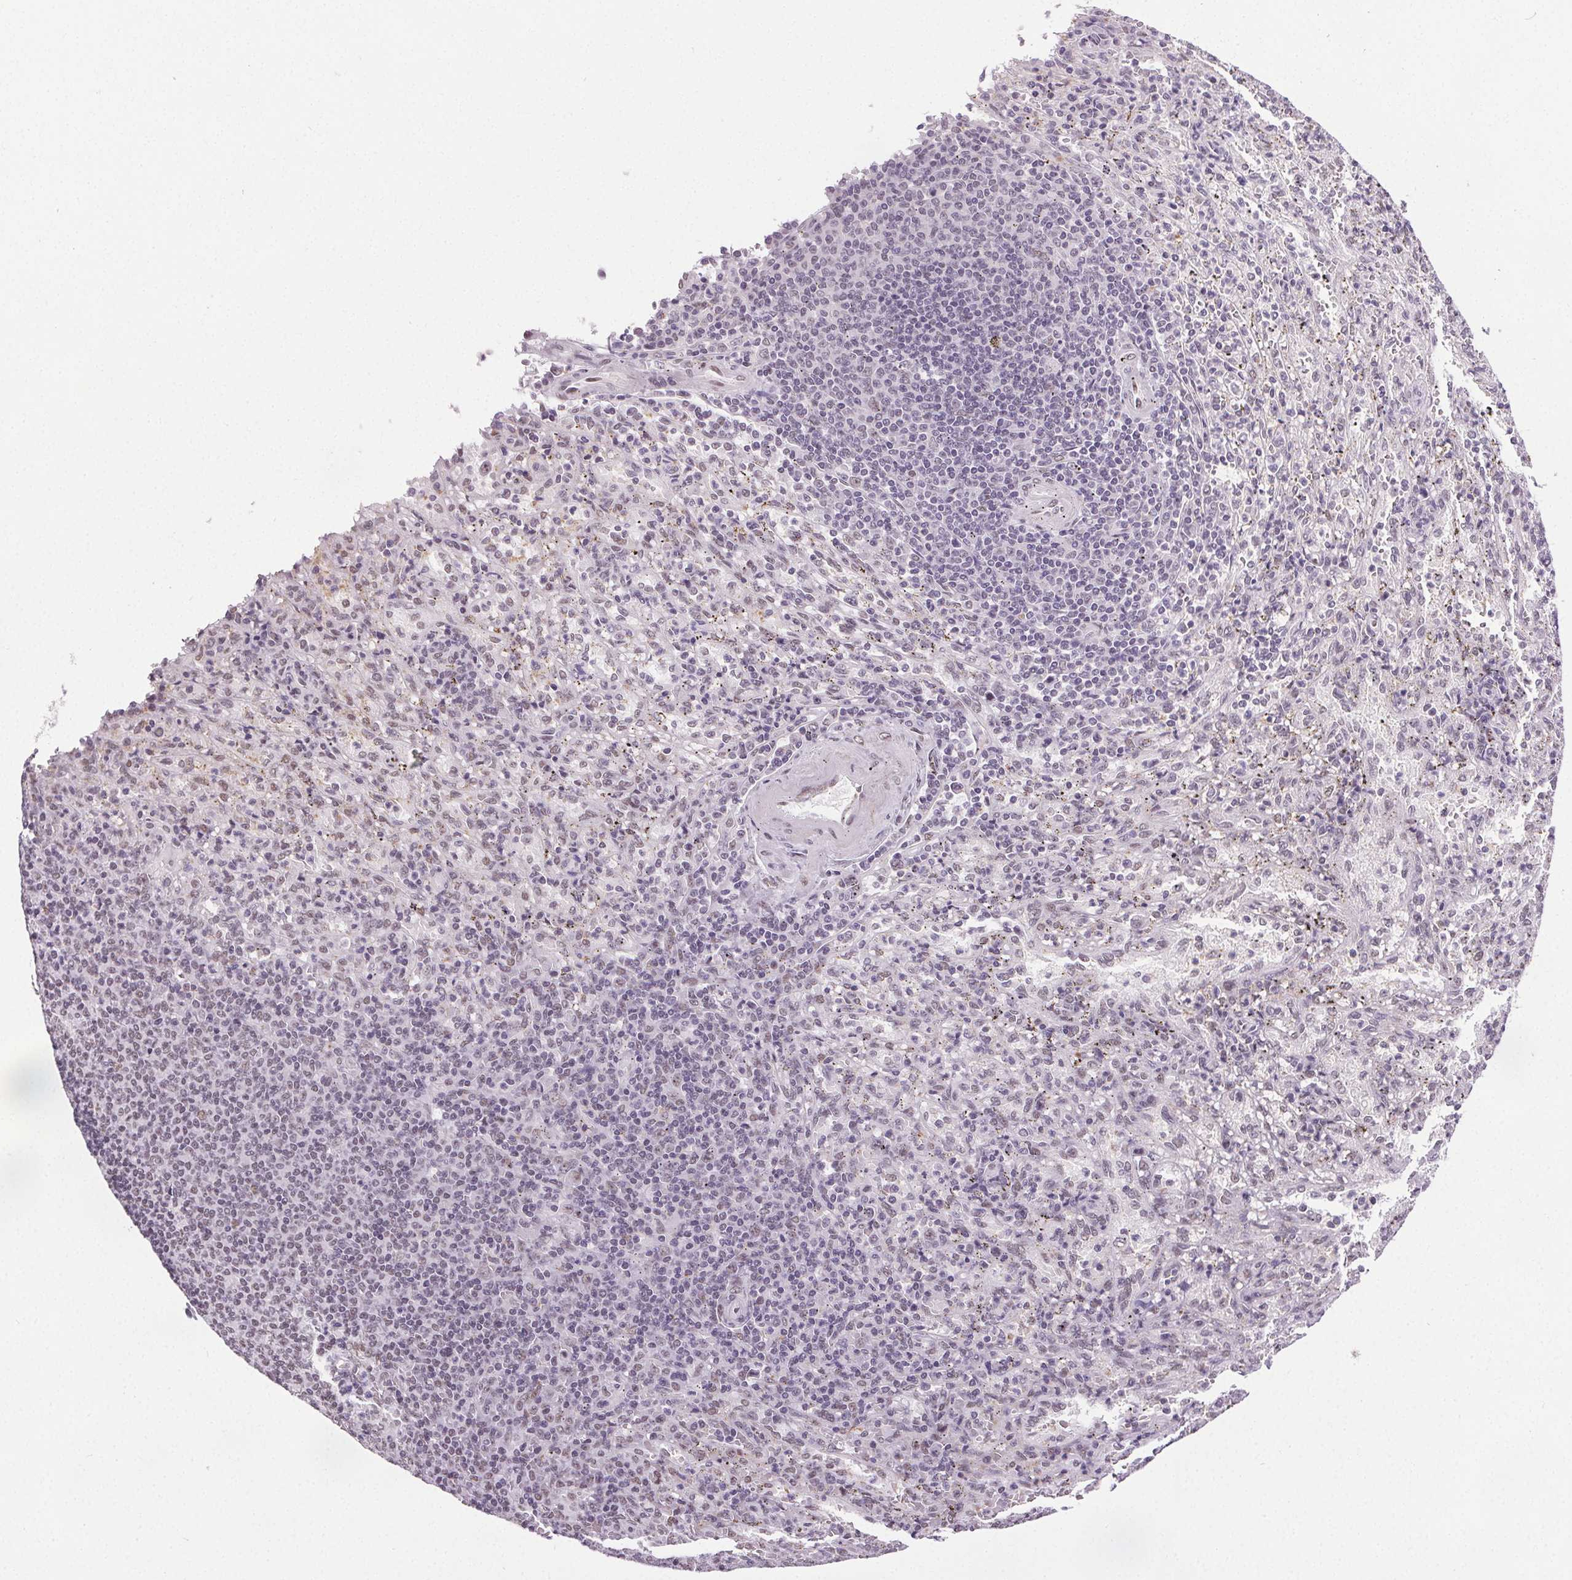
{"staining": {"intensity": "negative", "quantity": "none", "location": "none"}, "tissue": "spleen", "cell_type": "Cells in red pulp", "image_type": "normal", "snomed": [{"axis": "morphology", "description": "Normal tissue, NOS"}, {"axis": "topography", "description": "Spleen"}], "caption": "Immunohistochemistry of normal spleen shows no staining in cells in red pulp. (DAB (3,3'-diaminobenzidine) immunohistochemistry (IHC), high magnification).", "gene": "GP6", "patient": {"sex": "male", "age": 57}}